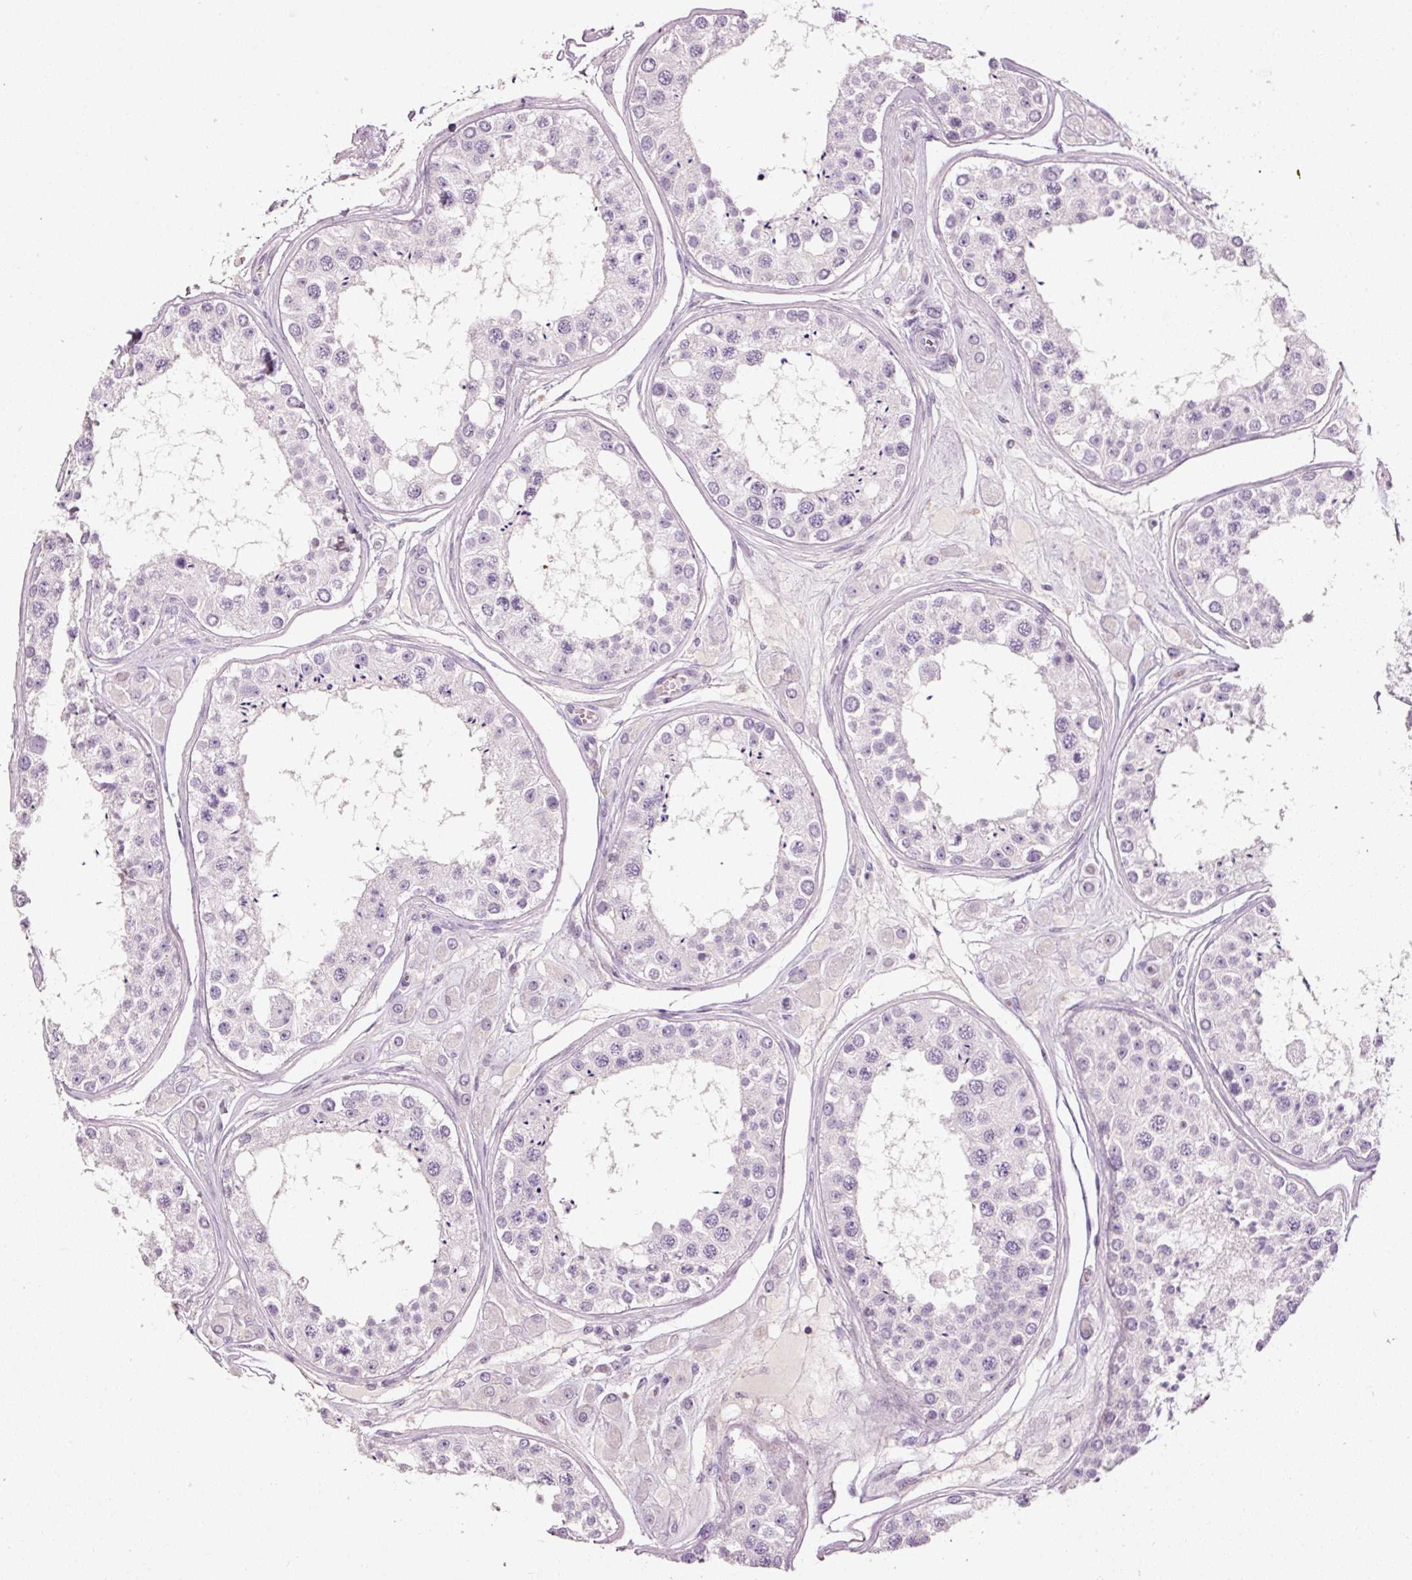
{"staining": {"intensity": "negative", "quantity": "none", "location": "none"}, "tissue": "testis", "cell_type": "Cells in seminiferous ducts", "image_type": "normal", "snomed": [{"axis": "morphology", "description": "Normal tissue, NOS"}, {"axis": "topography", "description": "Testis"}], "caption": "Histopathology image shows no significant protein expression in cells in seminiferous ducts of unremarkable testis.", "gene": "MUC5AC", "patient": {"sex": "male", "age": 25}}